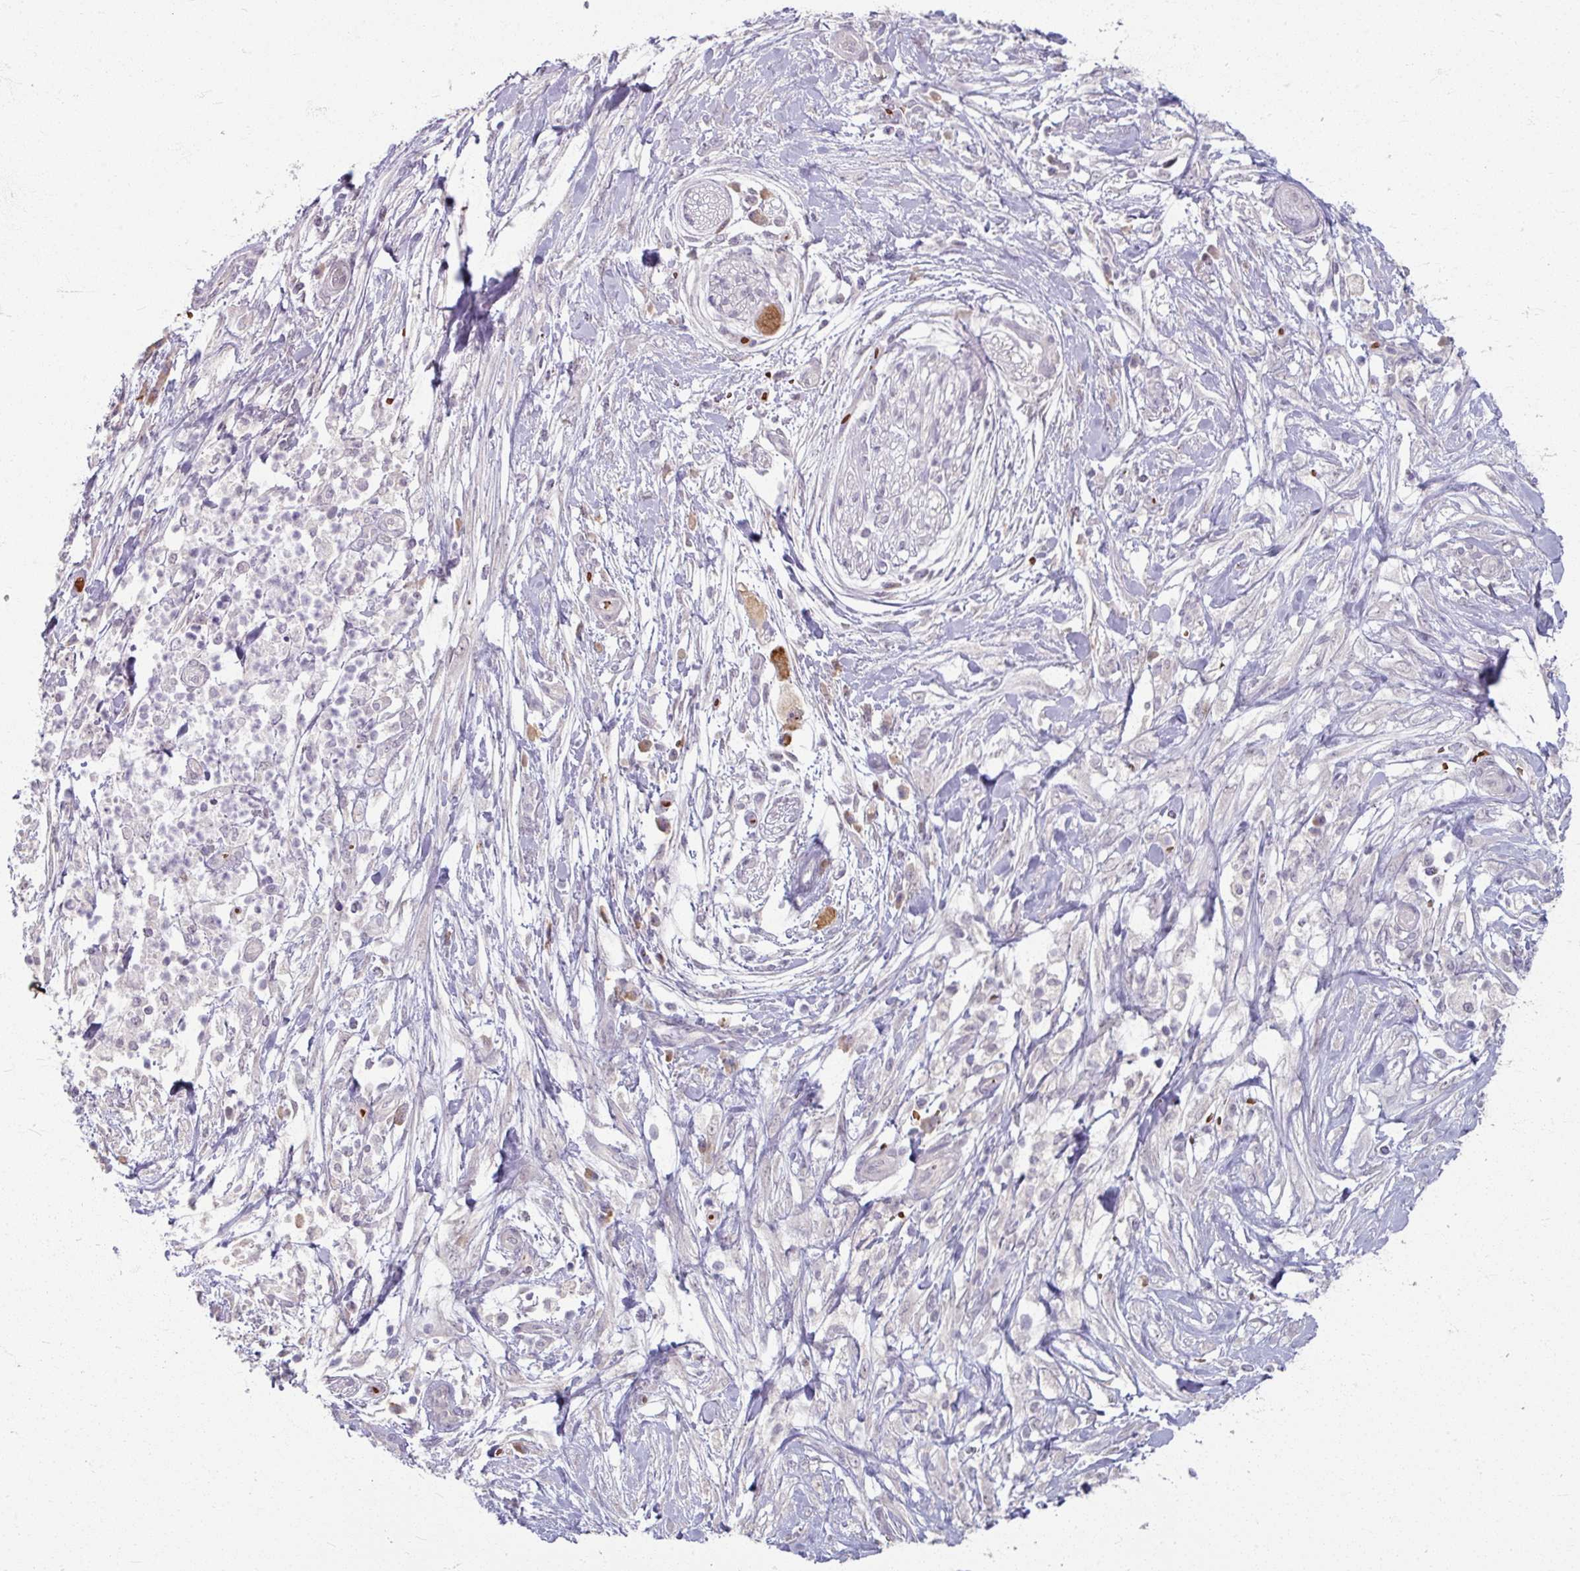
{"staining": {"intensity": "negative", "quantity": "none", "location": "none"}, "tissue": "pancreatic cancer", "cell_type": "Tumor cells", "image_type": "cancer", "snomed": [{"axis": "morphology", "description": "Adenocarcinoma, NOS"}, {"axis": "topography", "description": "Pancreas"}], "caption": "IHC of adenocarcinoma (pancreatic) demonstrates no staining in tumor cells.", "gene": "KMT5C", "patient": {"sex": "female", "age": 72}}